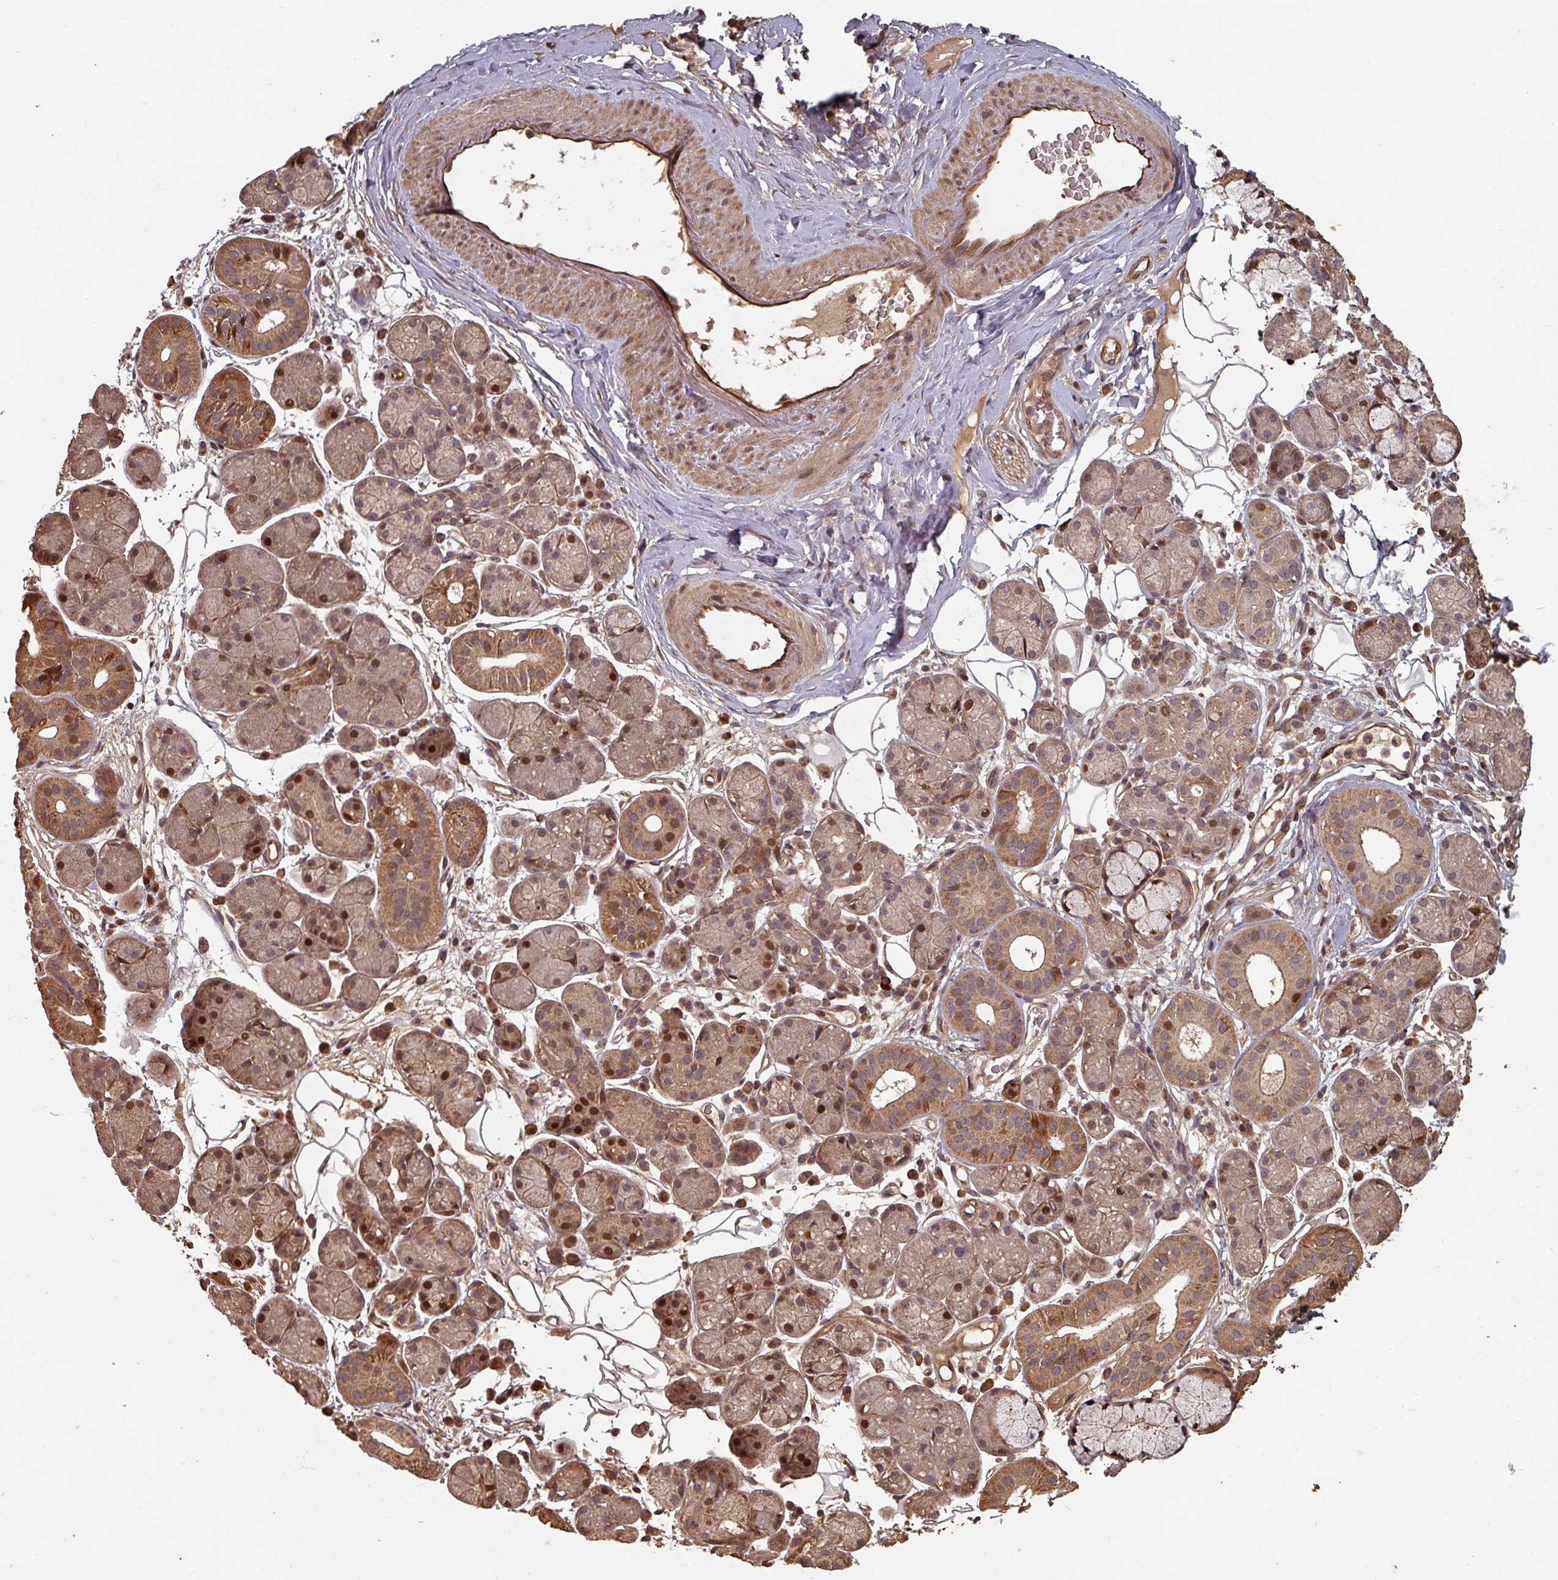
{"staining": {"intensity": "moderate", "quantity": ">75%", "location": "cytoplasmic/membranous,nuclear"}, "tissue": "salivary gland", "cell_type": "Glandular cells", "image_type": "normal", "snomed": [{"axis": "morphology", "description": "Squamous cell carcinoma, NOS"}, {"axis": "topography", "description": "Skin"}, {"axis": "topography", "description": "Head-Neck"}], "caption": "High-power microscopy captured an immunohistochemistry micrograph of unremarkable salivary gland, revealing moderate cytoplasmic/membranous,nuclear staining in about >75% of glandular cells. (Brightfield microscopy of DAB IHC at high magnification).", "gene": "EID1", "patient": {"sex": "male", "age": 80}}